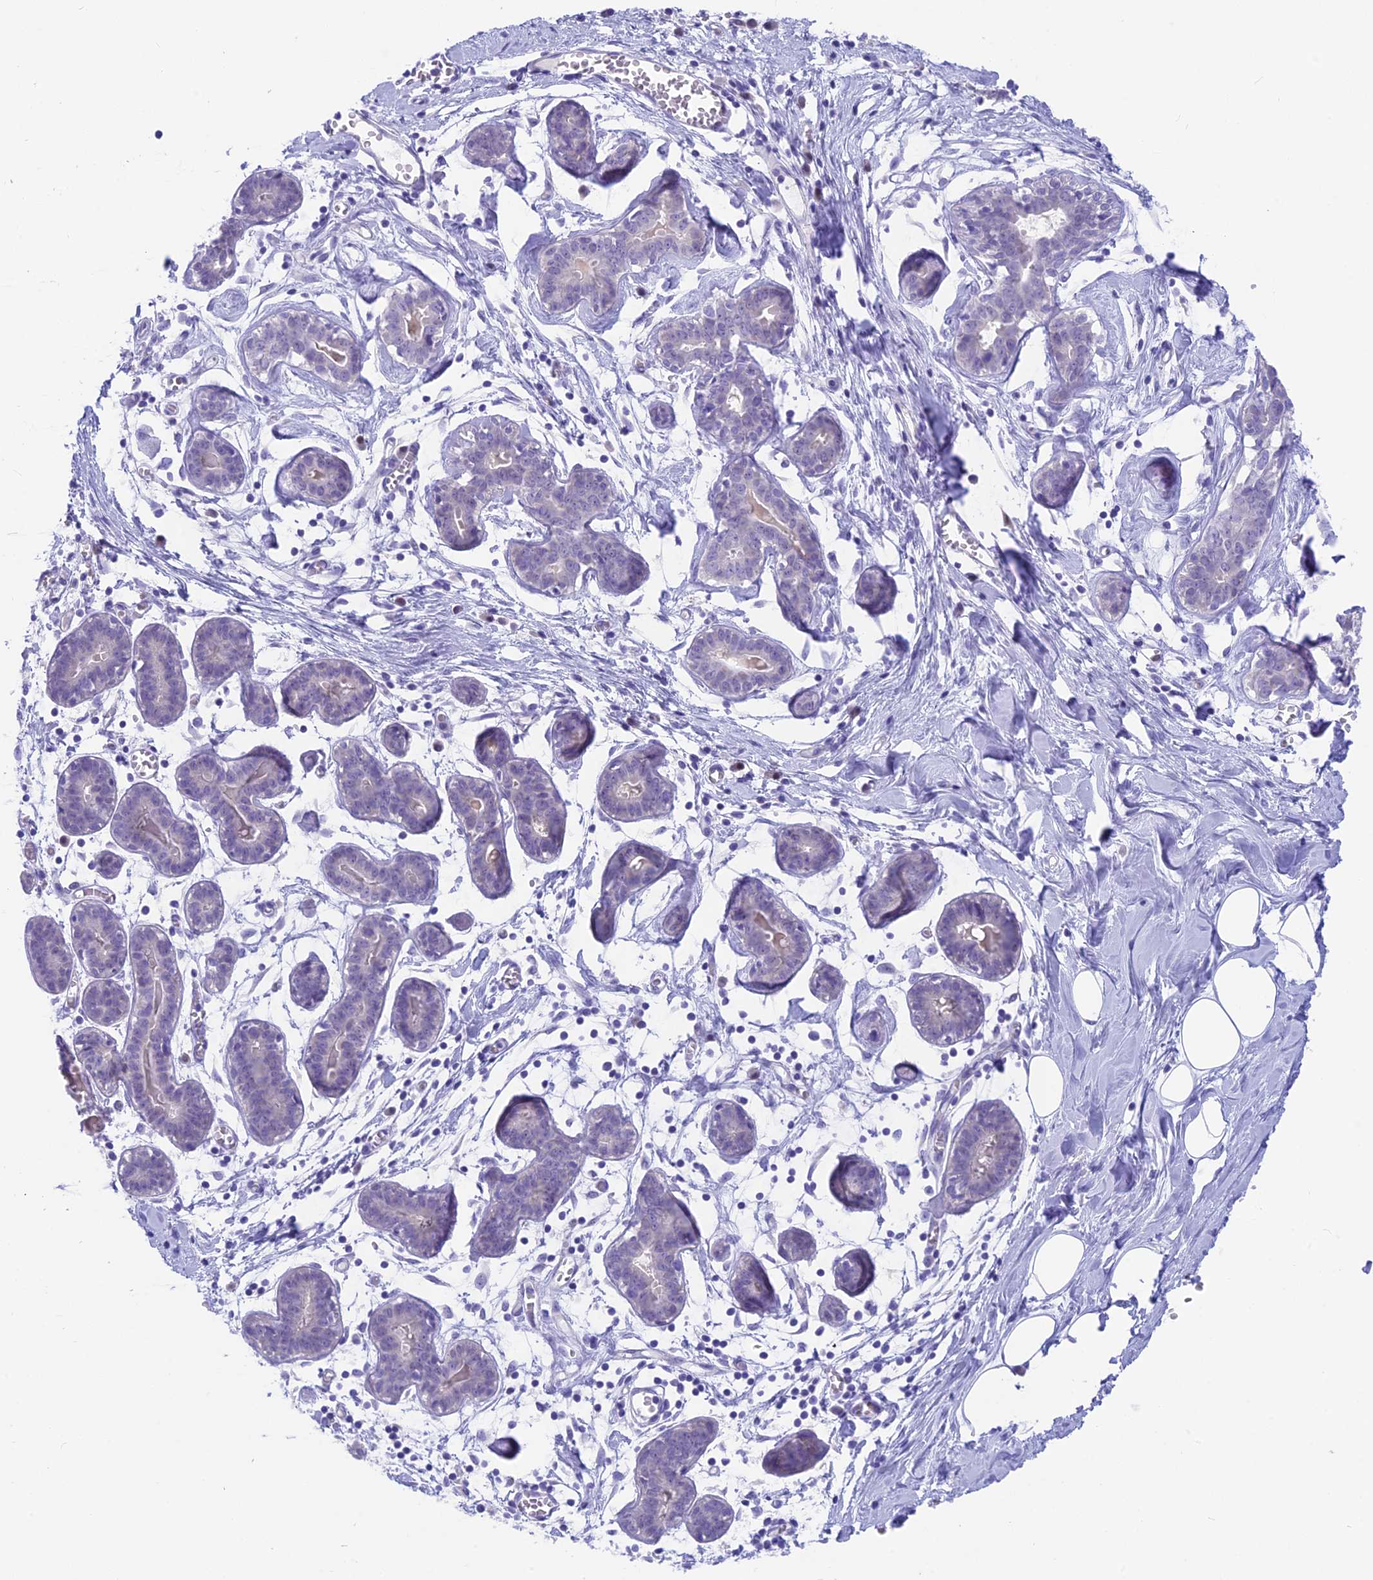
{"staining": {"intensity": "negative", "quantity": "none", "location": "none"}, "tissue": "breast", "cell_type": "Adipocytes", "image_type": "normal", "snomed": [{"axis": "morphology", "description": "Normal tissue, NOS"}, {"axis": "topography", "description": "Breast"}], "caption": "DAB (3,3'-diaminobenzidine) immunohistochemical staining of benign human breast shows no significant positivity in adipocytes.", "gene": "SNTN", "patient": {"sex": "female", "age": 27}}